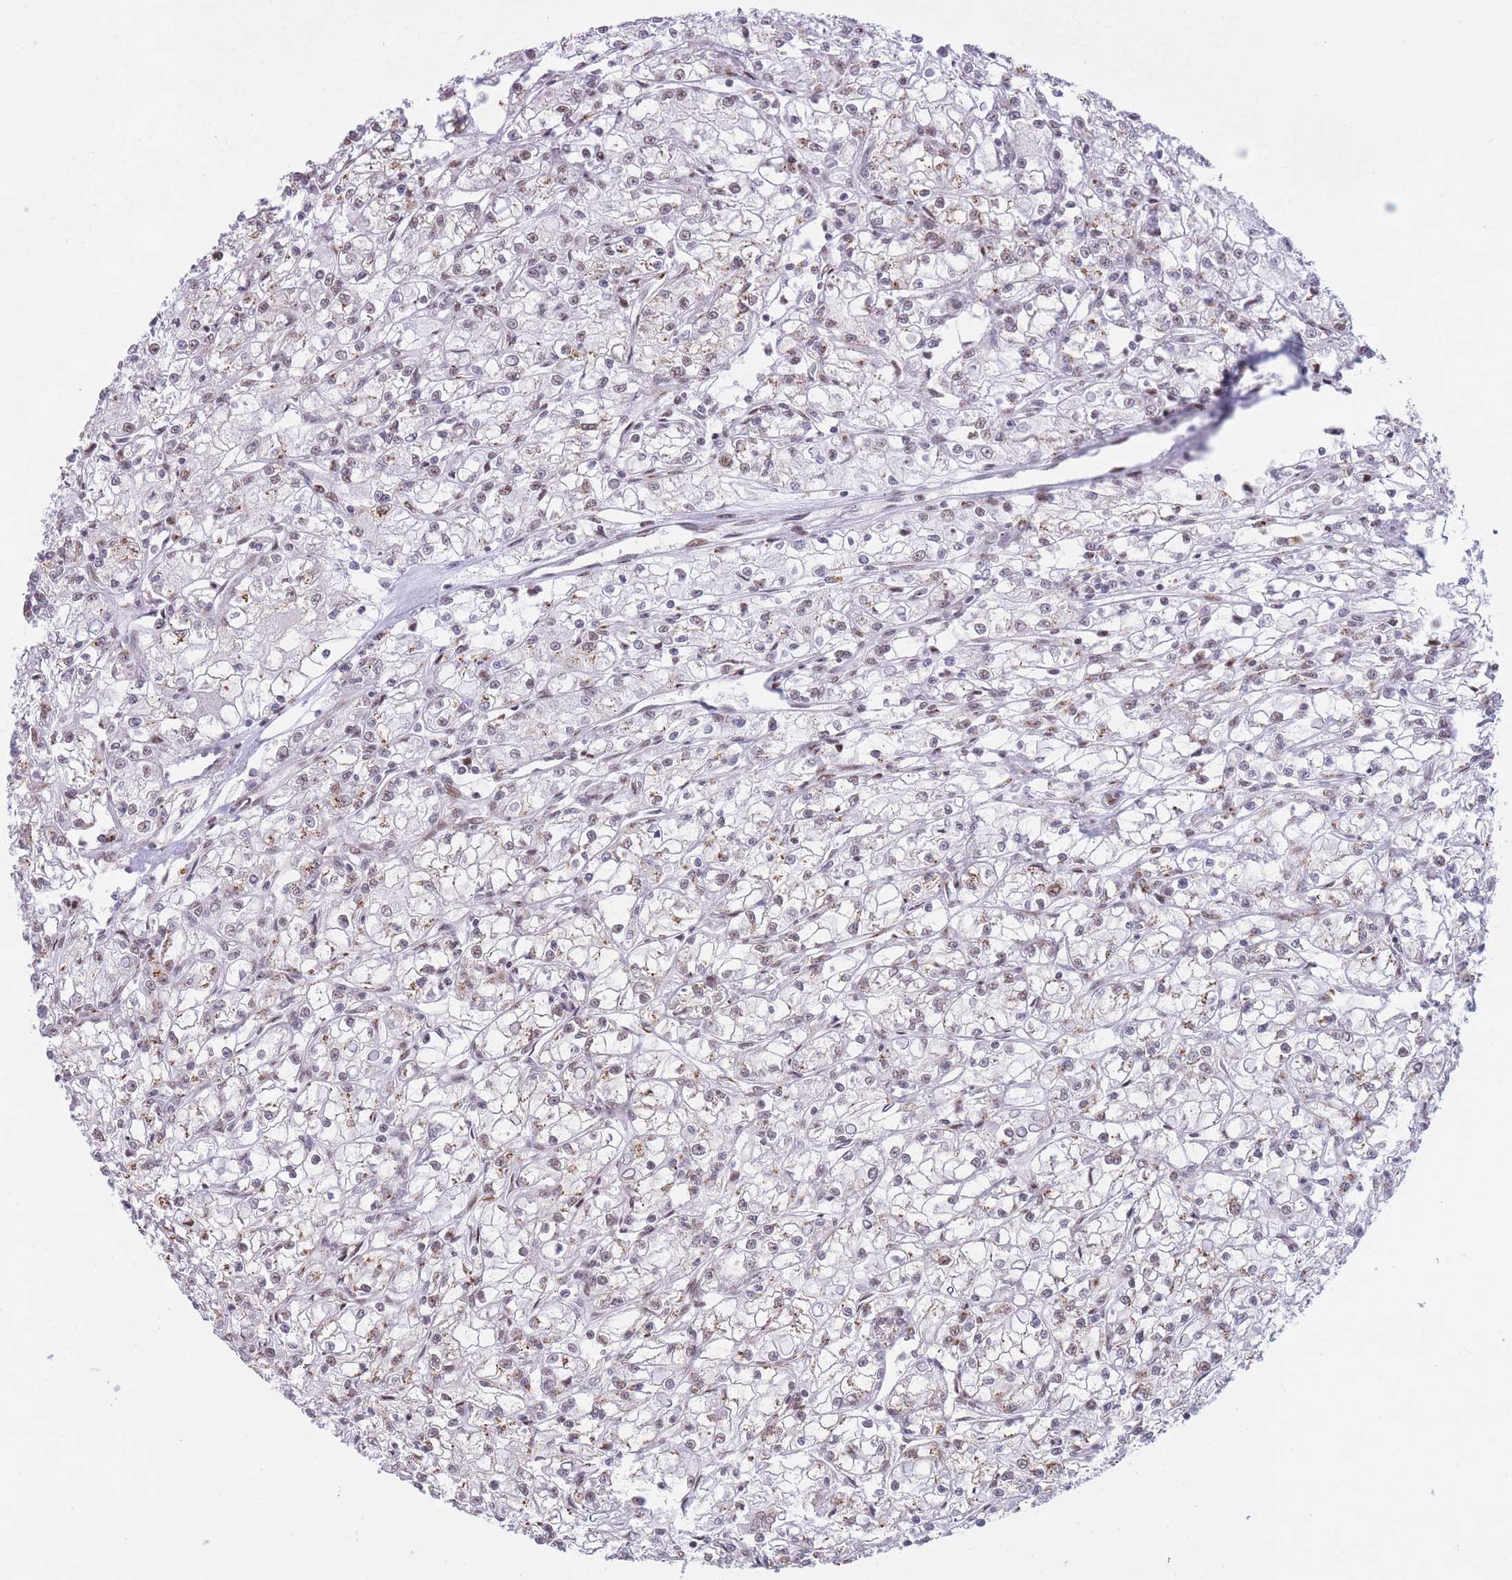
{"staining": {"intensity": "weak", "quantity": "25%-75%", "location": "cytoplasmic/membranous"}, "tissue": "renal cancer", "cell_type": "Tumor cells", "image_type": "cancer", "snomed": [{"axis": "morphology", "description": "Adenocarcinoma, NOS"}, {"axis": "topography", "description": "Kidney"}], "caption": "IHC (DAB) staining of renal cancer reveals weak cytoplasmic/membranous protein expression in about 25%-75% of tumor cells.", "gene": "INO80C", "patient": {"sex": "female", "age": 59}}